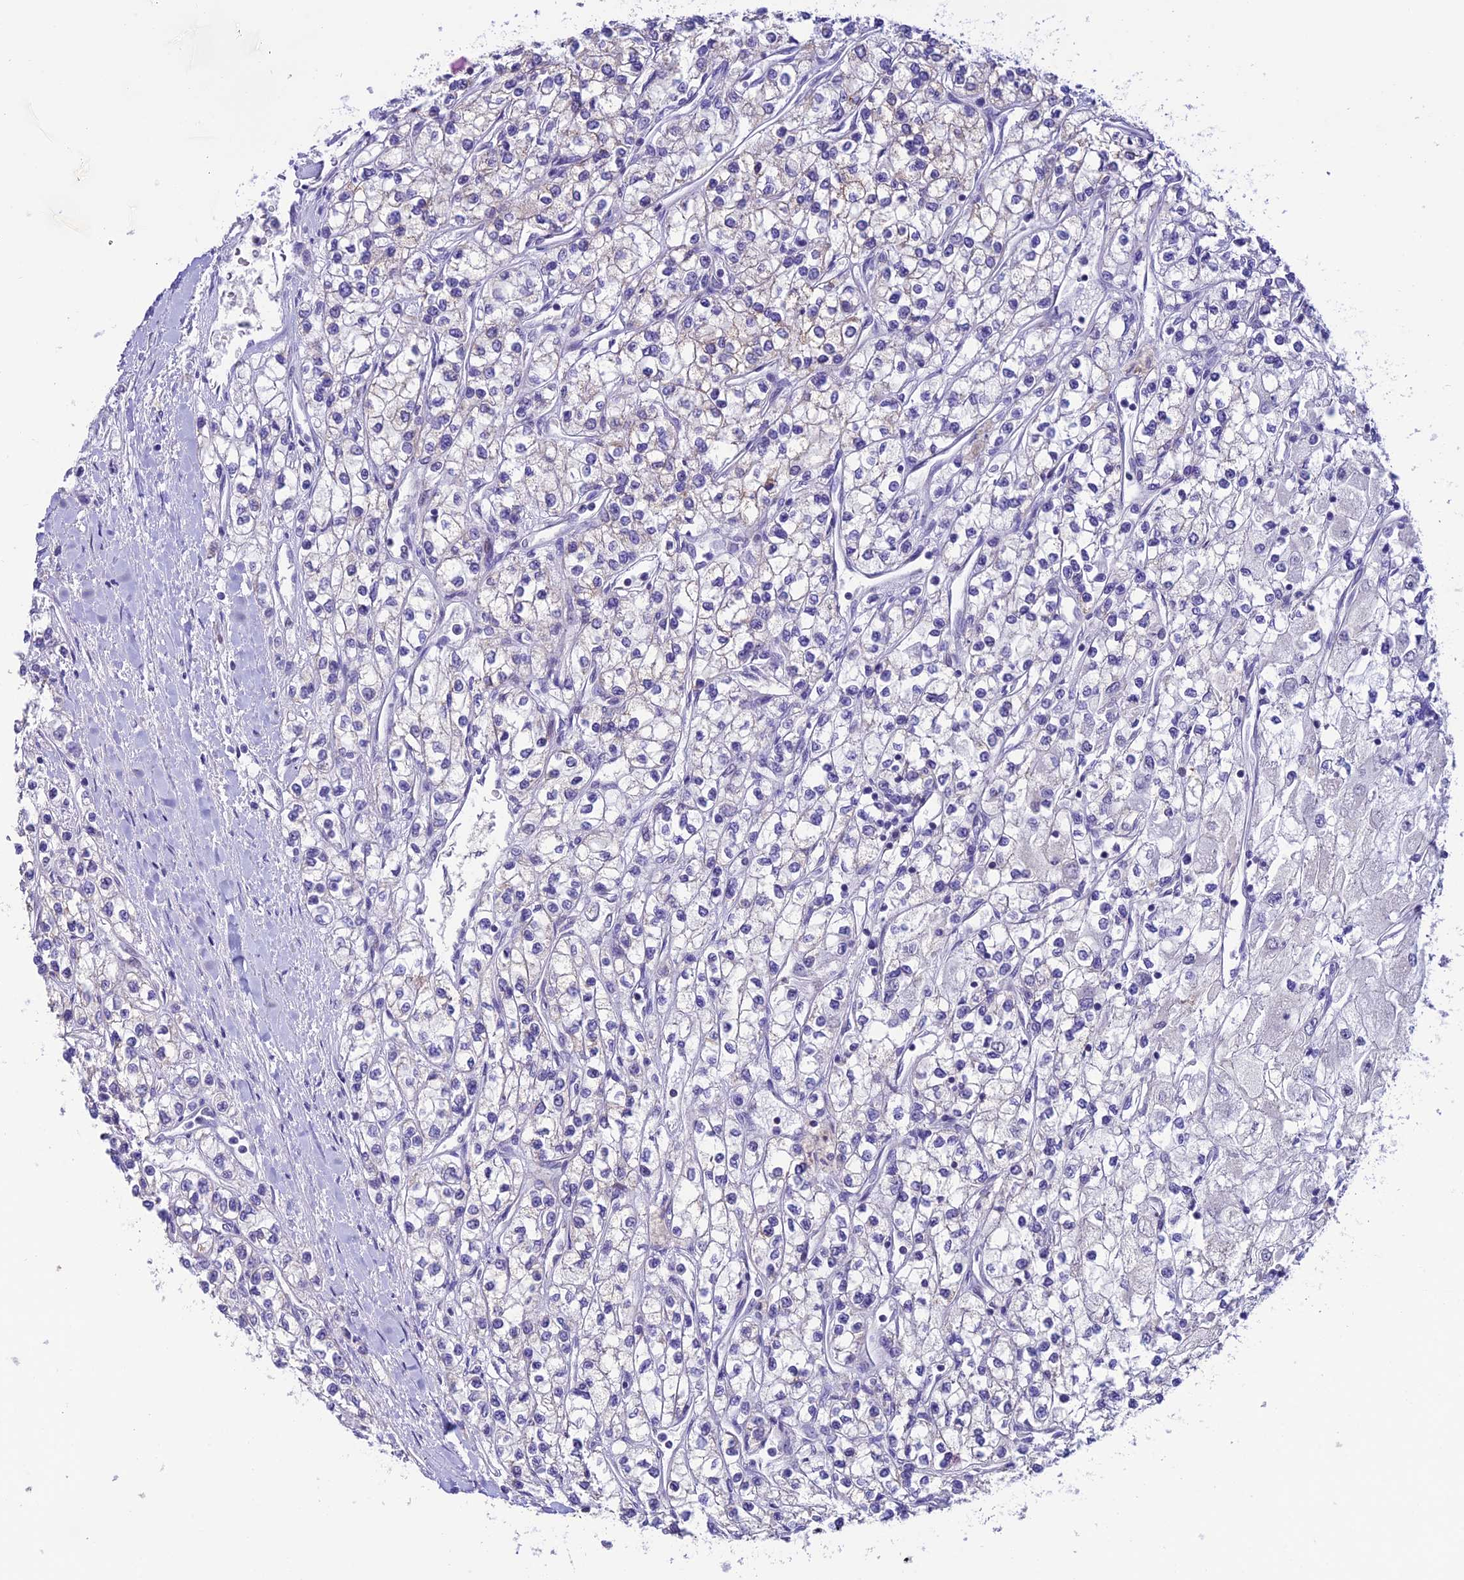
{"staining": {"intensity": "negative", "quantity": "none", "location": "none"}, "tissue": "renal cancer", "cell_type": "Tumor cells", "image_type": "cancer", "snomed": [{"axis": "morphology", "description": "Adenocarcinoma, NOS"}, {"axis": "topography", "description": "Kidney"}], "caption": "Immunohistochemistry (IHC) image of neoplastic tissue: human renal cancer stained with DAB (3,3'-diaminobenzidine) demonstrates no significant protein positivity in tumor cells. (IHC, brightfield microscopy, high magnification).", "gene": "SLC10A1", "patient": {"sex": "male", "age": 80}}